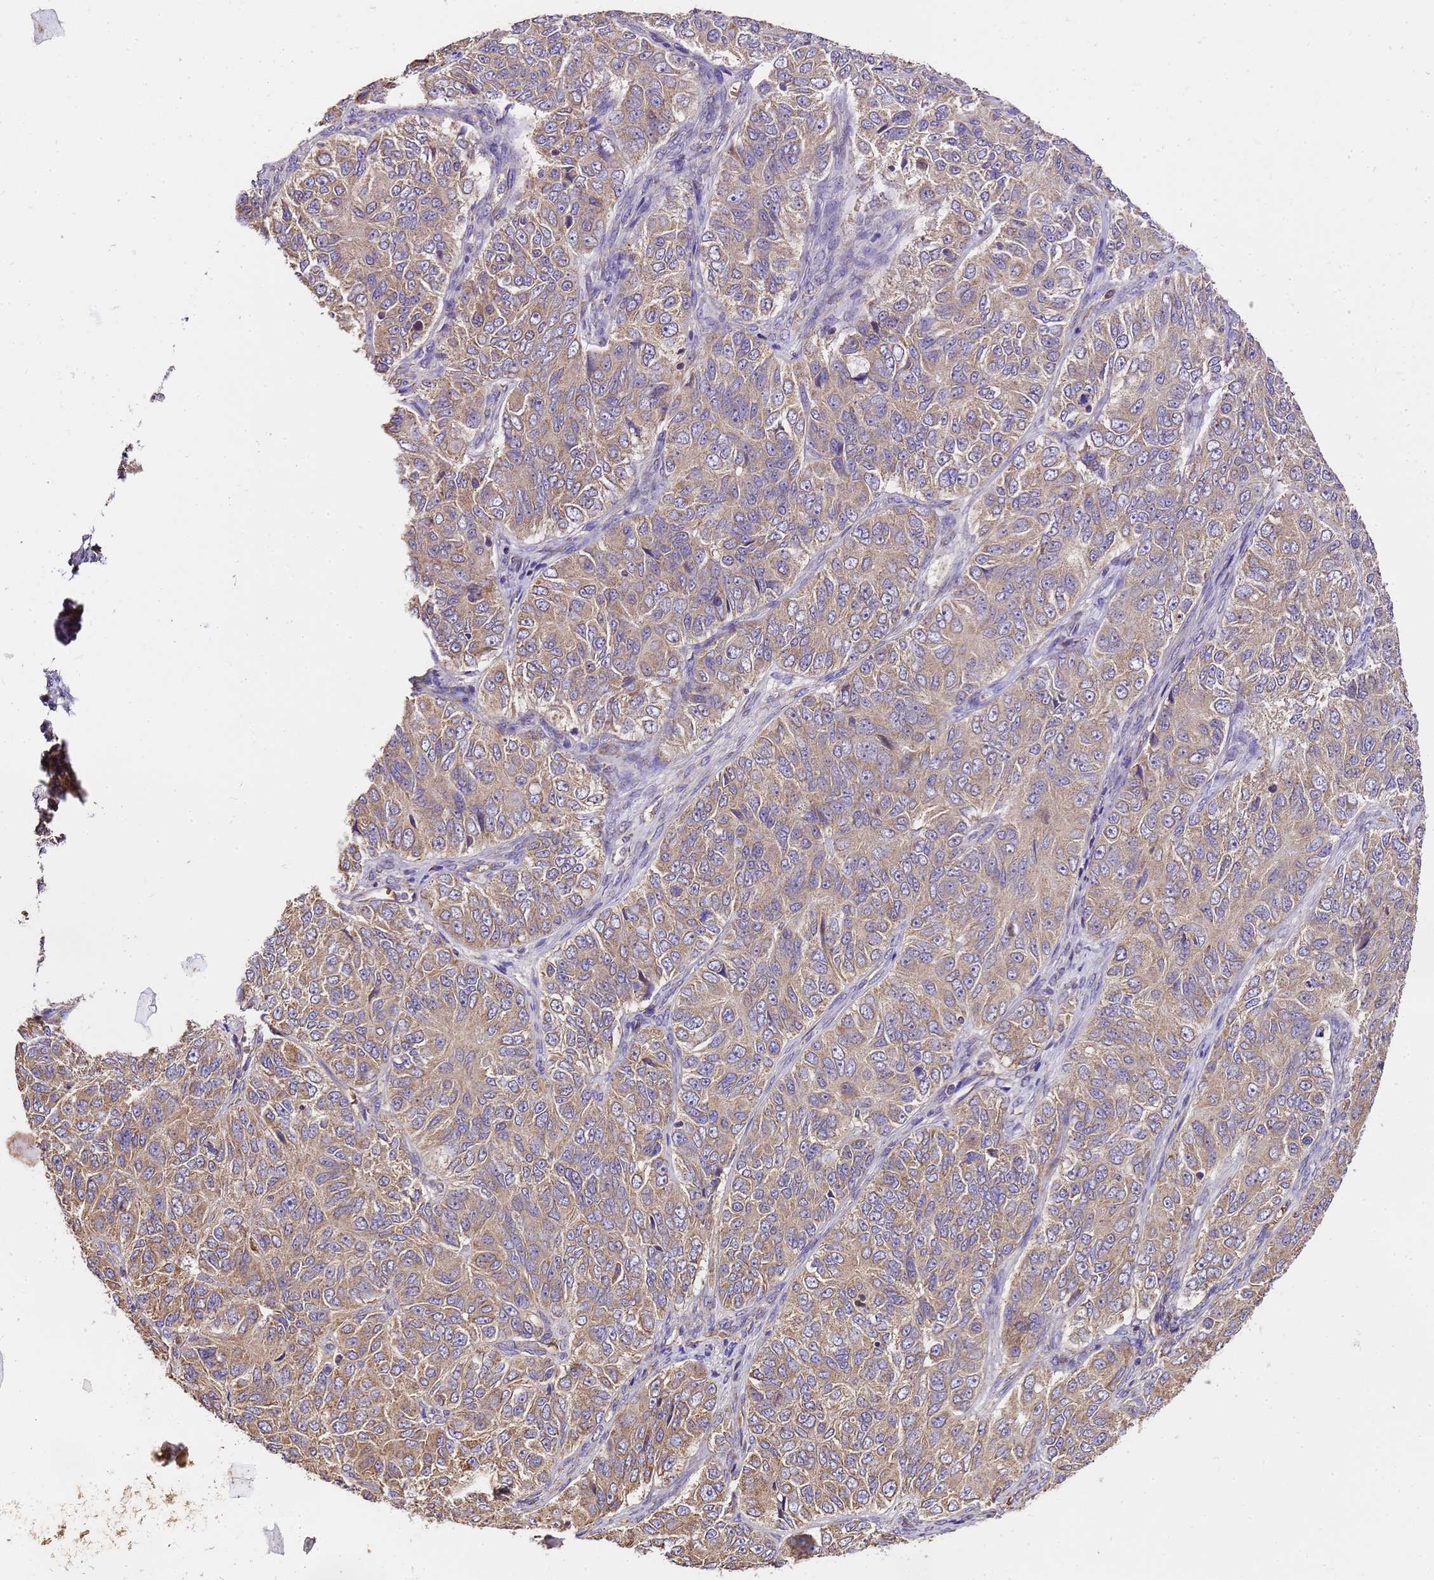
{"staining": {"intensity": "moderate", "quantity": "25%-75%", "location": "cytoplasmic/membranous"}, "tissue": "ovarian cancer", "cell_type": "Tumor cells", "image_type": "cancer", "snomed": [{"axis": "morphology", "description": "Carcinoma, endometroid"}, {"axis": "topography", "description": "Ovary"}], "caption": "Ovarian cancer (endometroid carcinoma) stained with IHC demonstrates moderate cytoplasmic/membranous staining in approximately 25%-75% of tumor cells.", "gene": "LRRIQ1", "patient": {"sex": "female", "age": 51}}